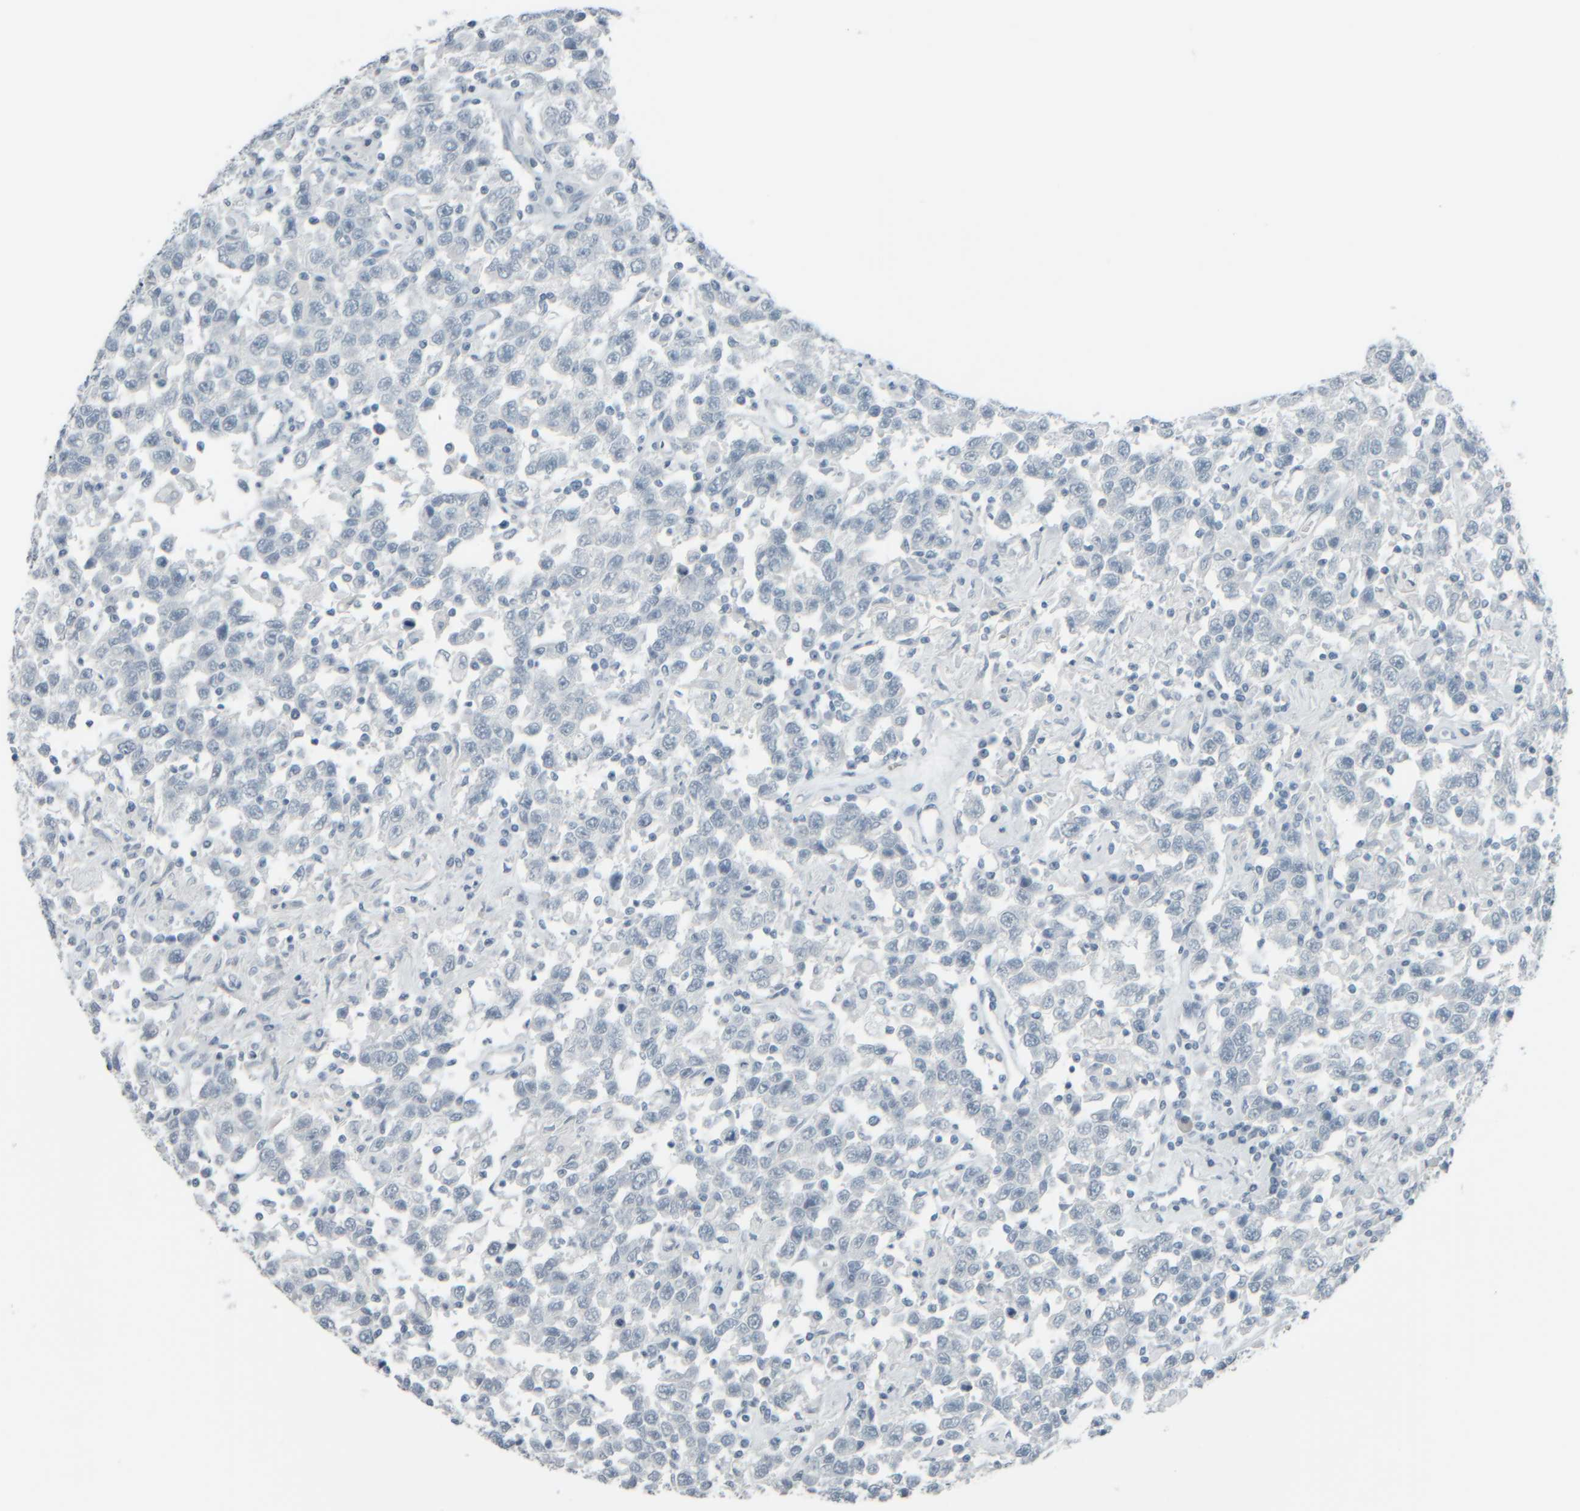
{"staining": {"intensity": "negative", "quantity": "none", "location": "none"}, "tissue": "testis cancer", "cell_type": "Tumor cells", "image_type": "cancer", "snomed": [{"axis": "morphology", "description": "Seminoma, NOS"}, {"axis": "topography", "description": "Testis"}], "caption": "This is an immunohistochemistry image of testis seminoma. There is no expression in tumor cells.", "gene": "TPSAB1", "patient": {"sex": "male", "age": 41}}